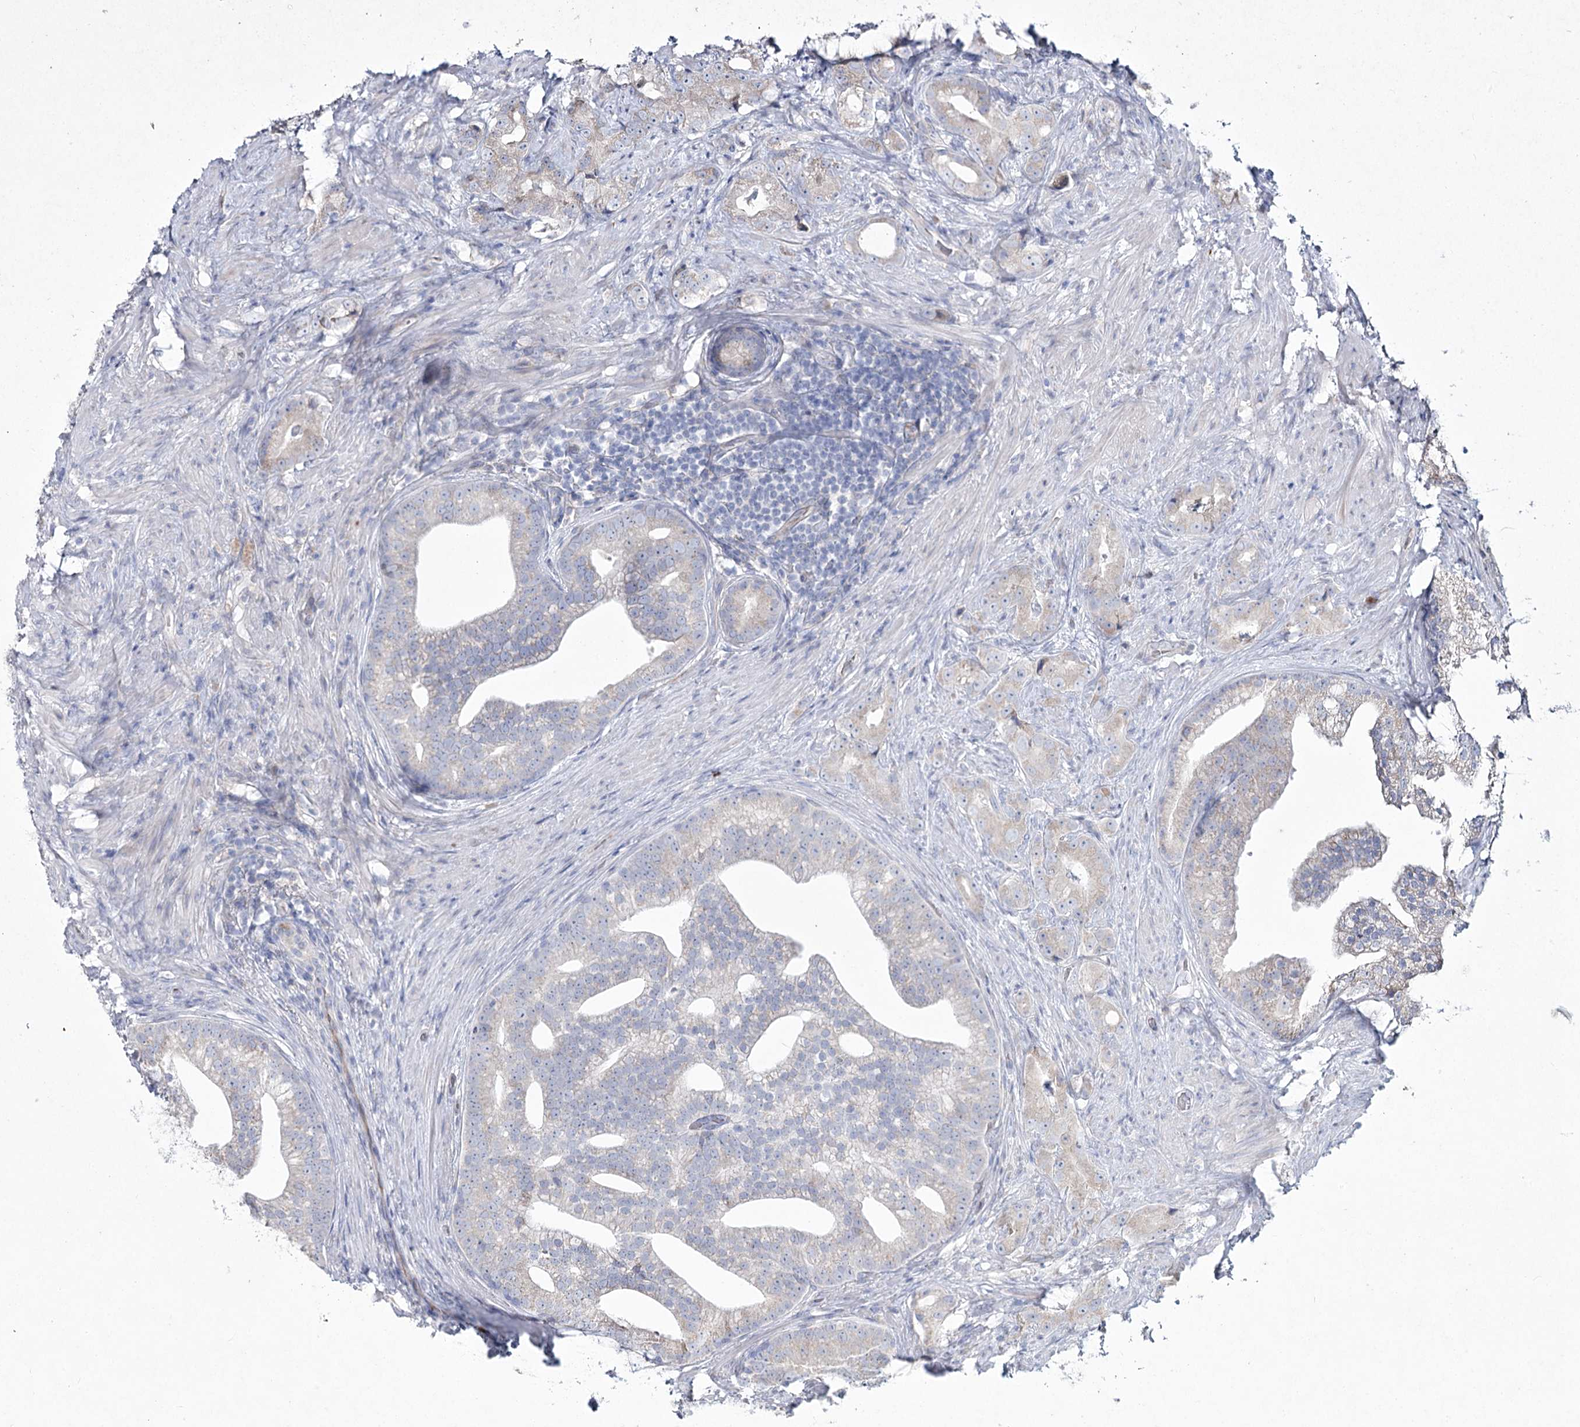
{"staining": {"intensity": "negative", "quantity": "none", "location": "none"}, "tissue": "prostate cancer", "cell_type": "Tumor cells", "image_type": "cancer", "snomed": [{"axis": "morphology", "description": "Adenocarcinoma, Low grade"}, {"axis": "topography", "description": "Prostate"}], "caption": "Immunohistochemistry (IHC) image of low-grade adenocarcinoma (prostate) stained for a protein (brown), which exhibits no expression in tumor cells.", "gene": "NIPAL4", "patient": {"sex": "male", "age": 71}}